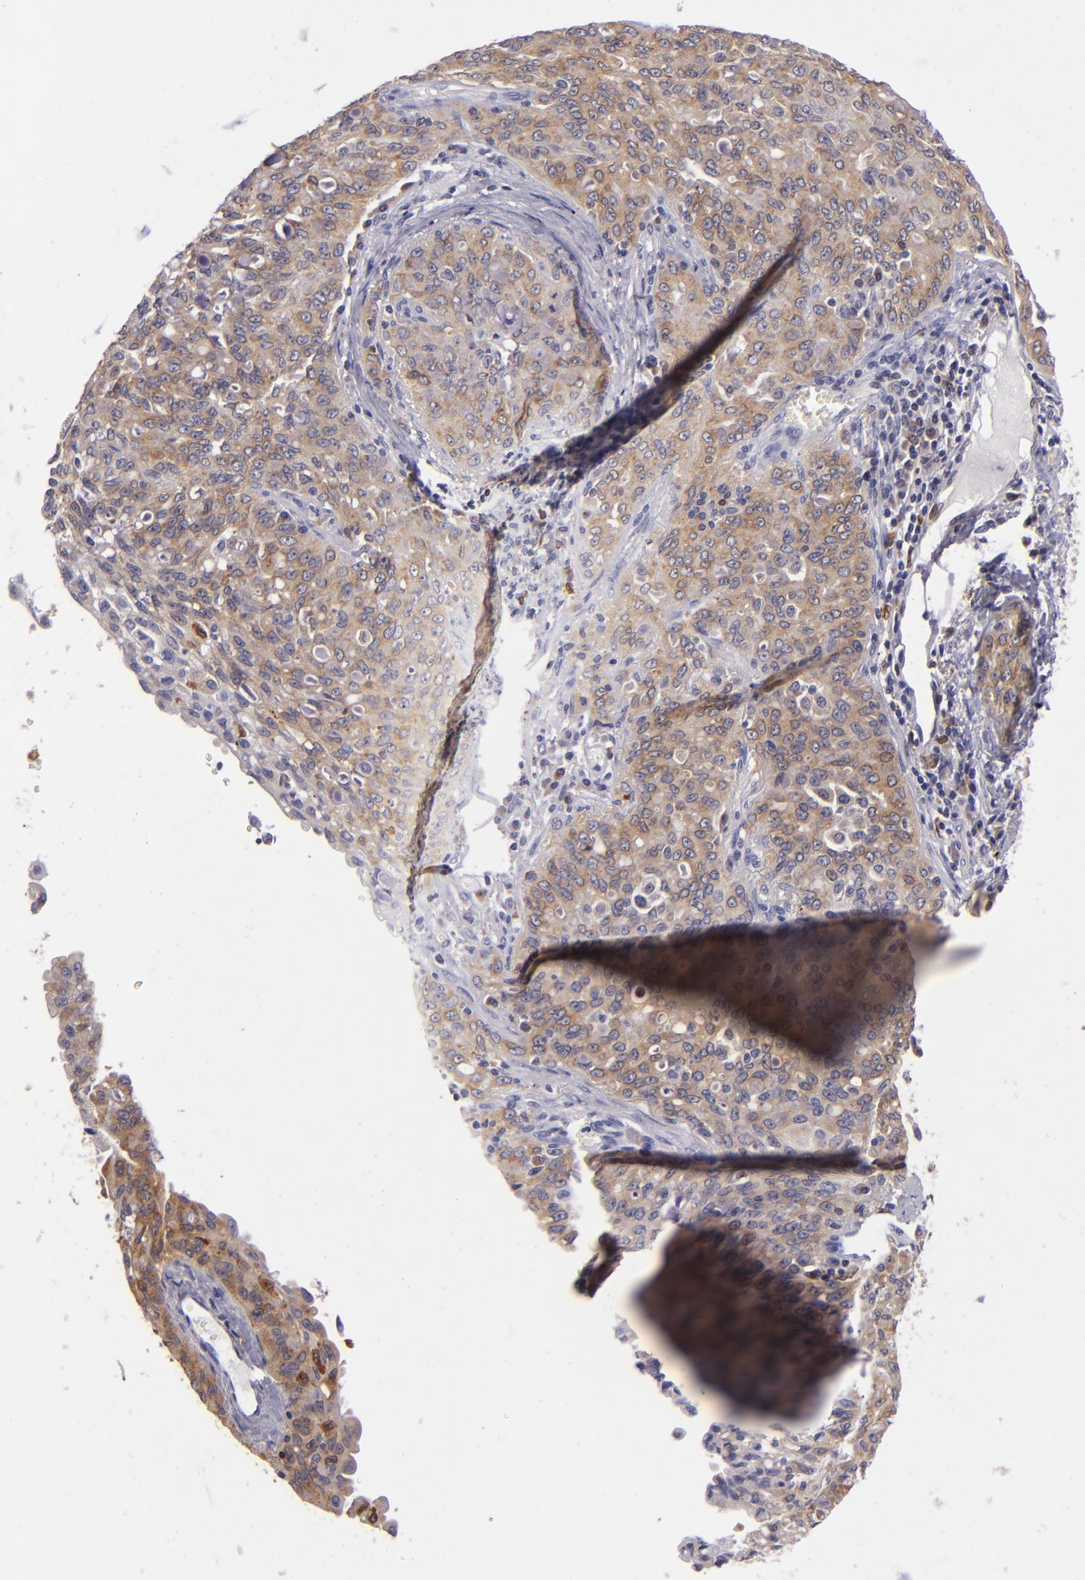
{"staining": {"intensity": "moderate", "quantity": "25%-75%", "location": "cytoplasmic/membranous"}, "tissue": "lung cancer", "cell_type": "Tumor cells", "image_type": "cancer", "snomed": [{"axis": "morphology", "description": "Adenocarcinoma, NOS"}, {"axis": "topography", "description": "Lung"}], "caption": "DAB (3,3'-diaminobenzidine) immunohistochemical staining of lung adenocarcinoma exhibits moderate cytoplasmic/membranous protein expression in about 25%-75% of tumor cells.", "gene": "CD74", "patient": {"sex": "female", "age": 44}}